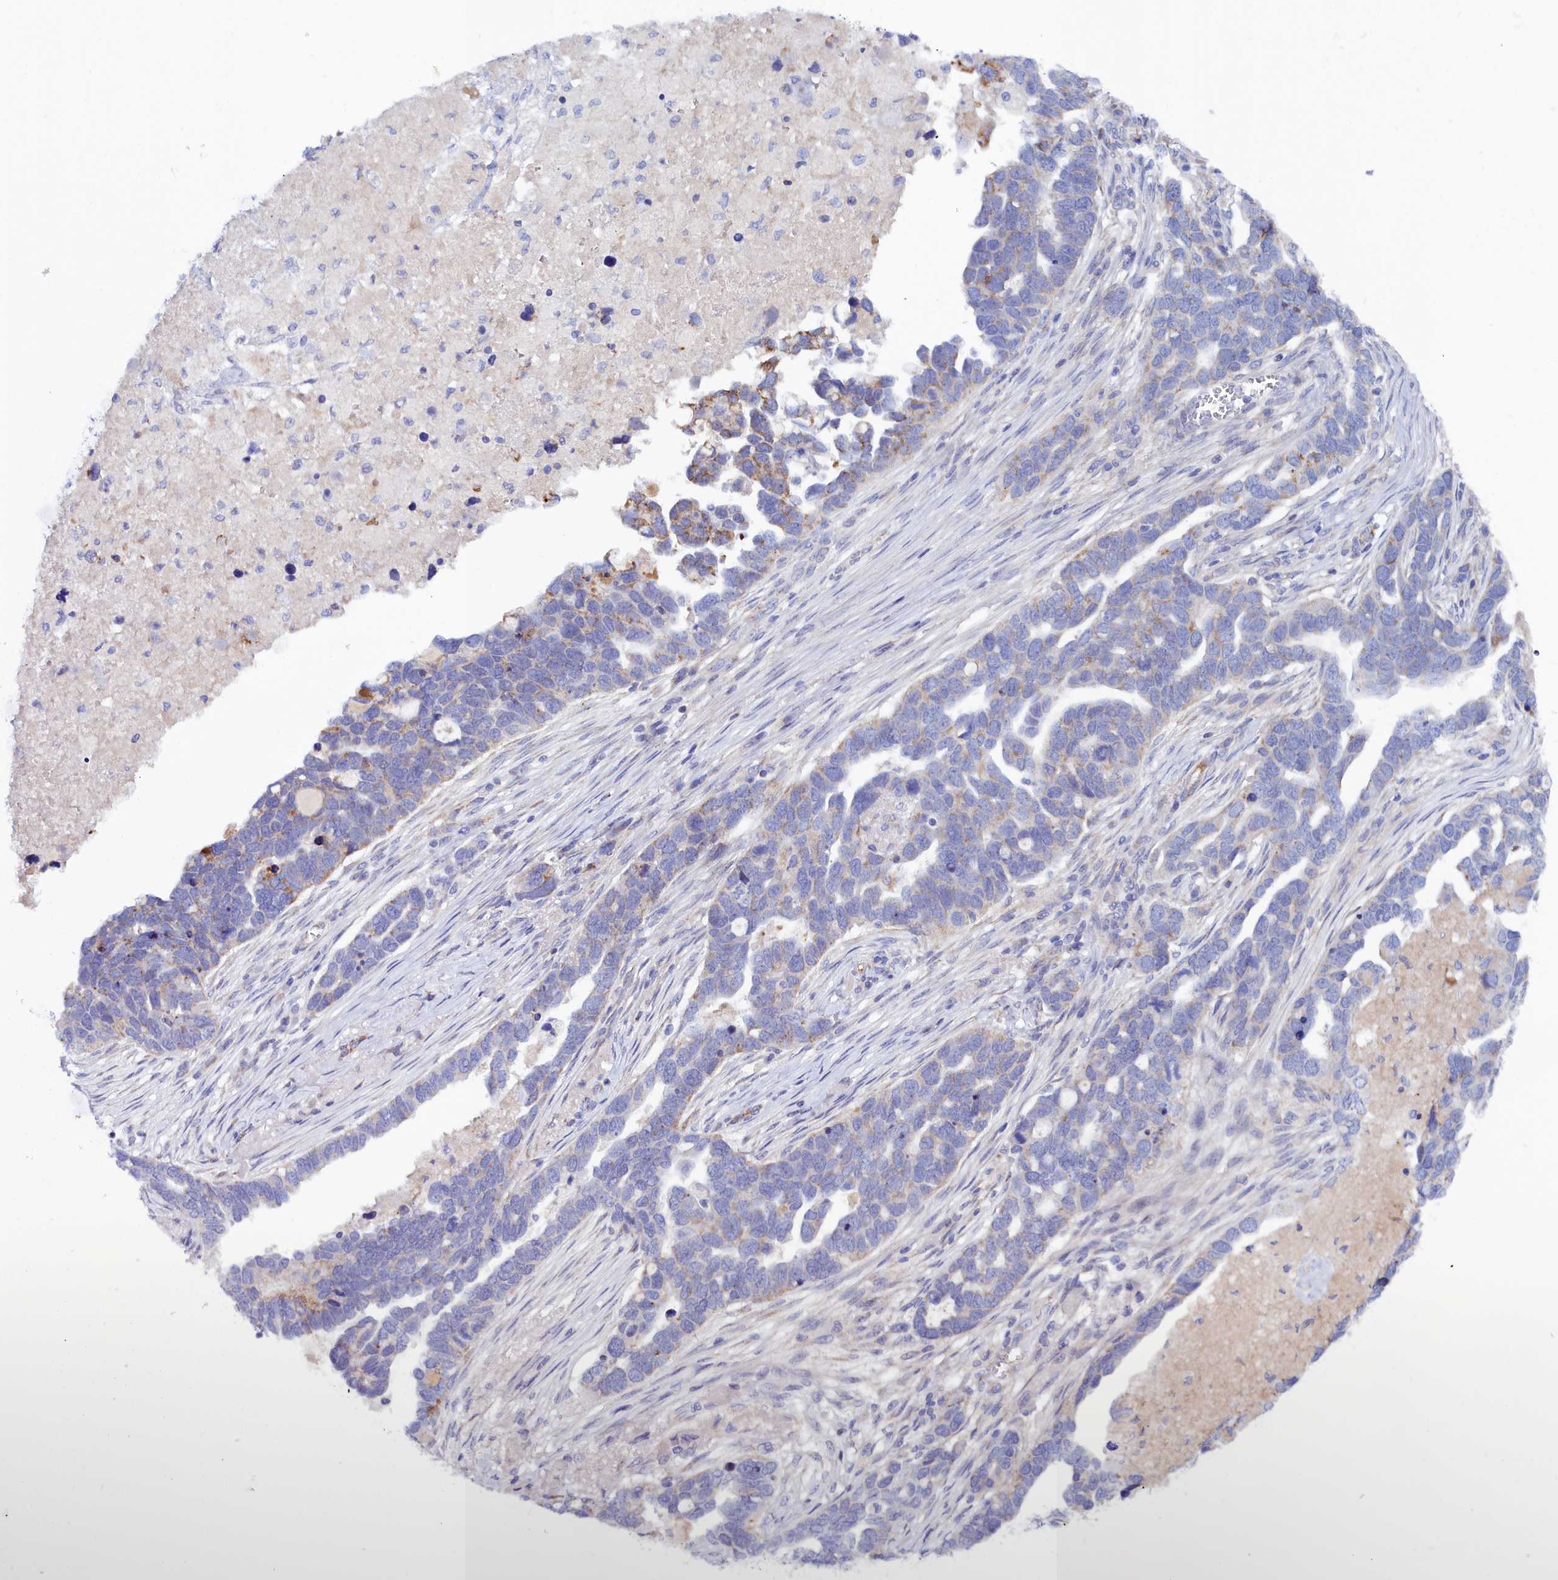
{"staining": {"intensity": "moderate", "quantity": "<25%", "location": "cytoplasmic/membranous"}, "tissue": "ovarian cancer", "cell_type": "Tumor cells", "image_type": "cancer", "snomed": [{"axis": "morphology", "description": "Cystadenocarcinoma, serous, NOS"}, {"axis": "topography", "description": "Ovary"}], "caption": "Protein expression analysis of ovarian cancer (serous cystadenocarcinoma) exhibits moderate cytoplasmic/membranous positivity in about <25% of tumor cells.", "gene": "SLC49A3", "patient": {"sex": "female", "age": 54}}